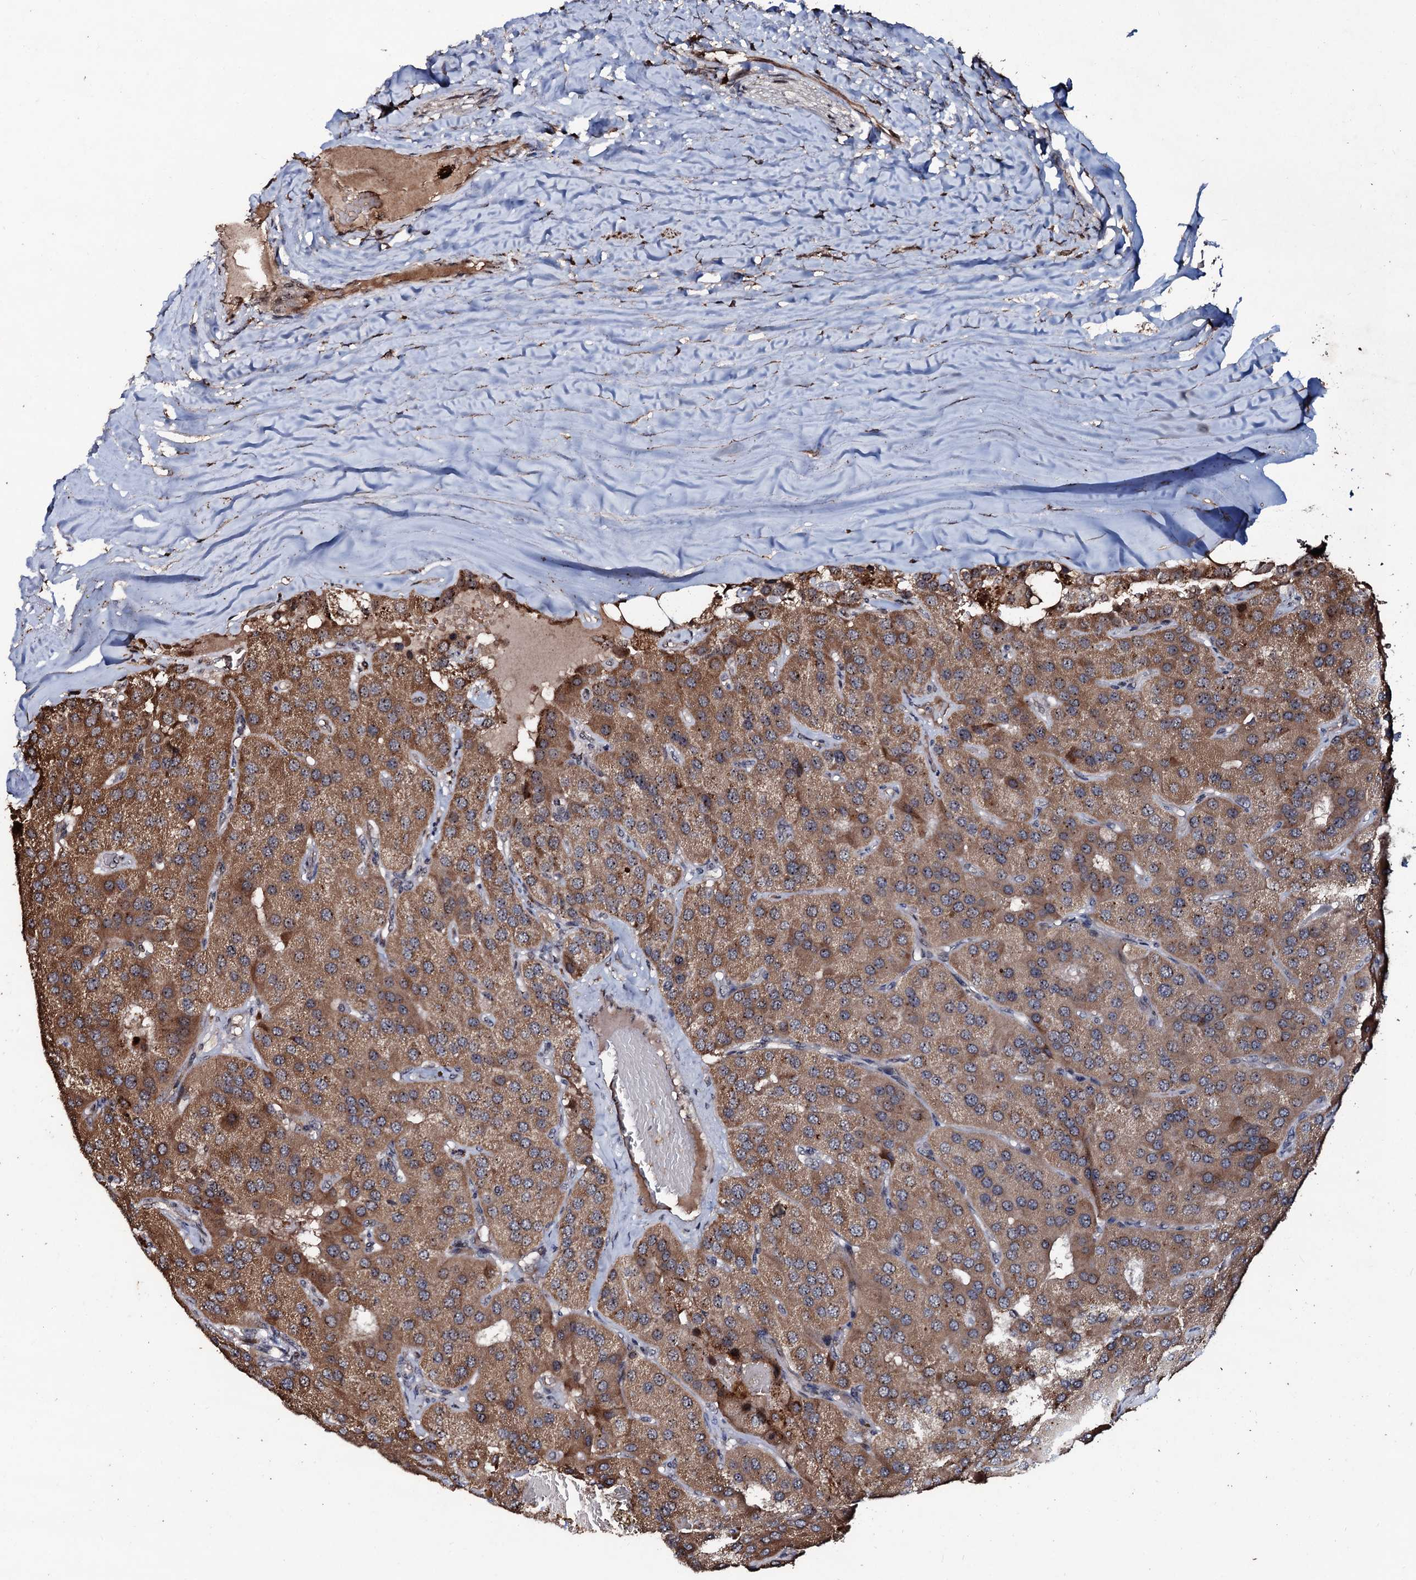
{"staining": {"intensity": "moderate", "quantity": ">75%", "location": "cytoplasmic/membranous"}, "tissue": "parathyroid gland", "cell_type": "Glandular cells", "image_type": "normal", "snomed": [{"axis": "morphology", "description": "Normal tissue, NOS"}, {"axis": "morphology", "description": "Adenoma, NOS"}, {"axis": "topography", "description": "Parathyroid gland"}], "caption": "Immunohistochemistry image of normal parathyroid gland: parathyroid gland stained using immunohistochemistry (IHC) shows medium levels of moderate protein expression localized specifically in the cytoplasmic/membranous of glandular cells, appearing as a cytoplasmic/membranous brown color.", "gene": "SUPT7L", "patient": {"sex": "female", "age": 86}}